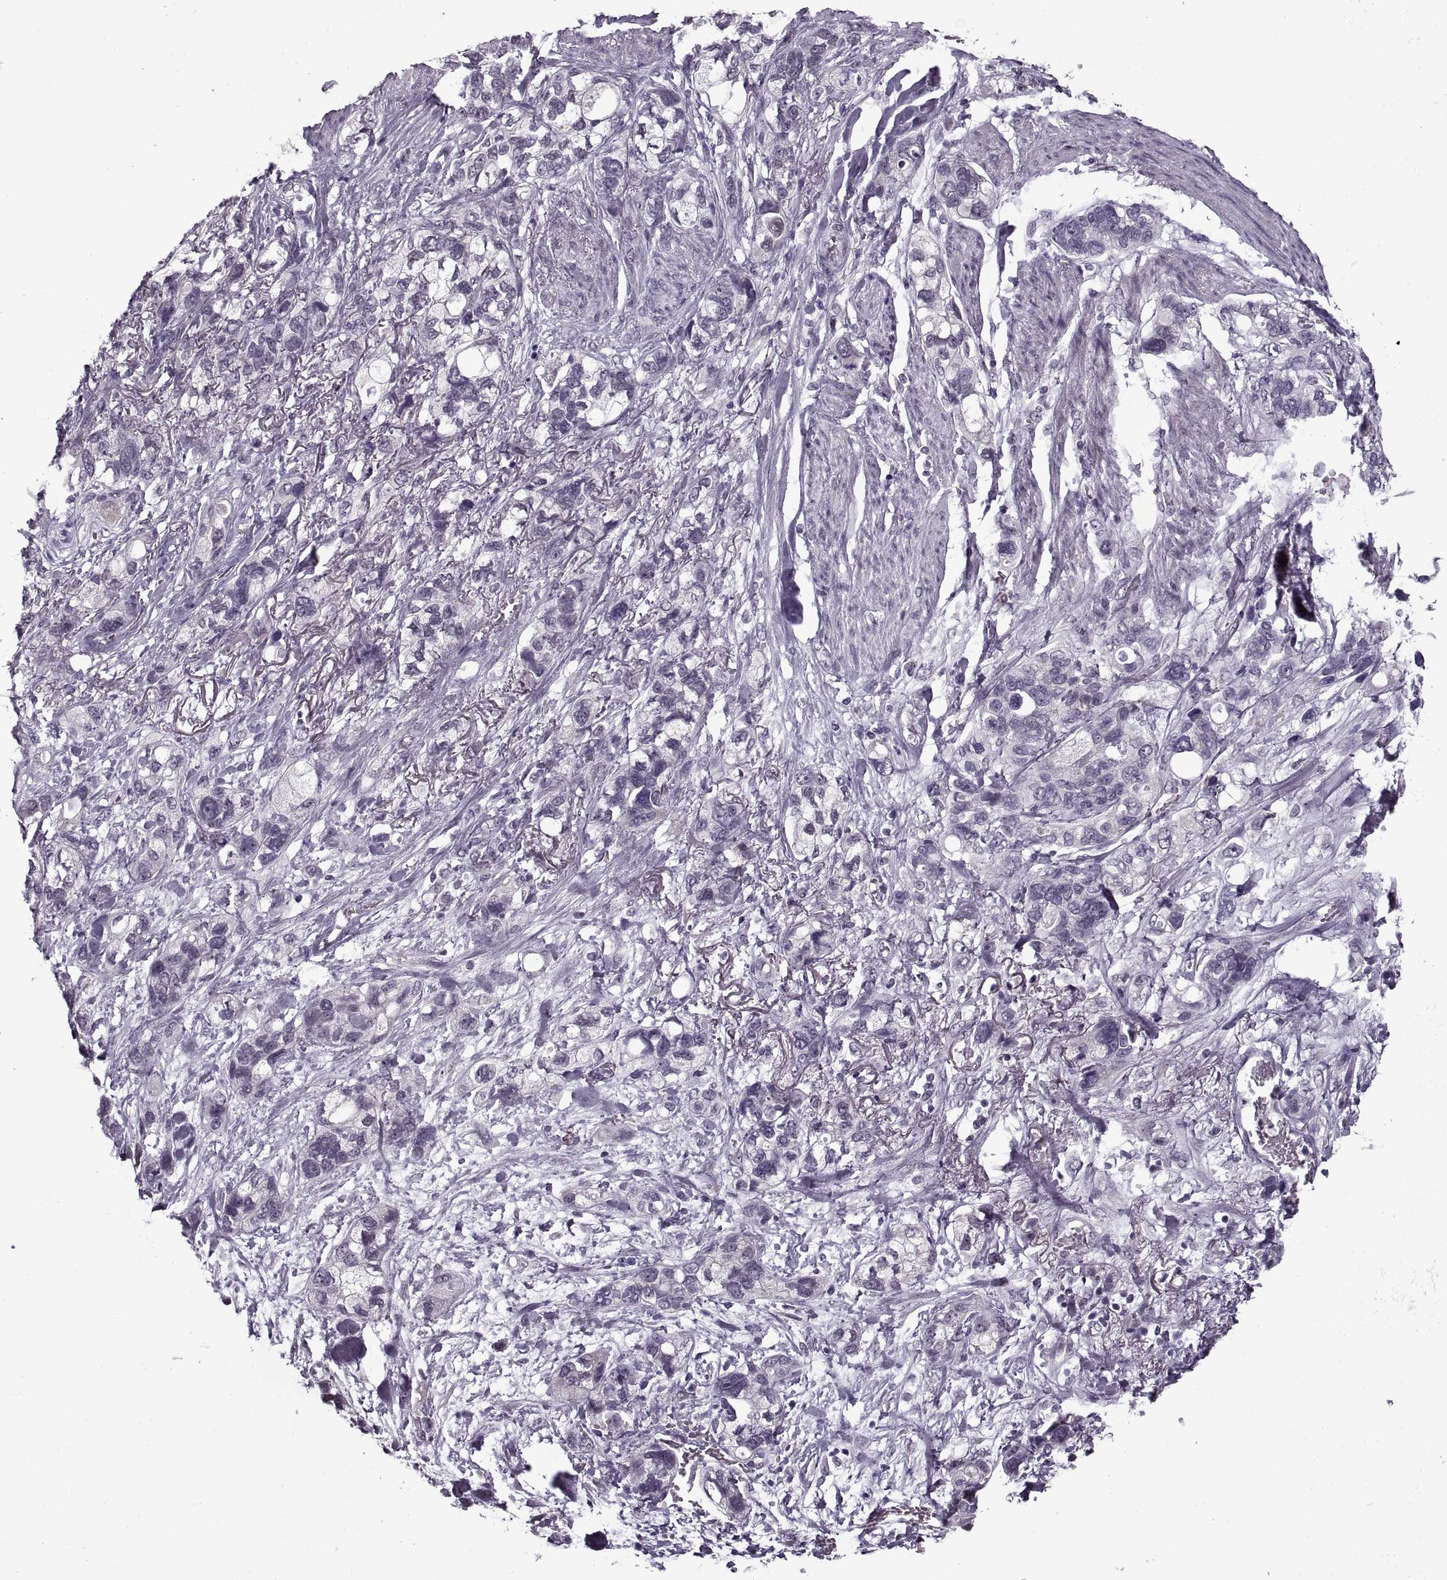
{"staining": {"intensity": "negative", "quantity": "none", "location": "none"}, "tissue": "stomach cancer", "cell_type": "Tumor cells", "image_type": "cancer", "snomed": [{"axis": "morphology", "description": "Adenocarcinoma, NOS"}, {"axis": "topography", "description": "Stomach, upper"}], "caption": "DAB immunohistochemical staining of human stomach cancer (adenocarcinoma) reveals no significant expression in tumor cells.", "gene": "PRSS37", "patient": {"sex": "female", "age": 81}}